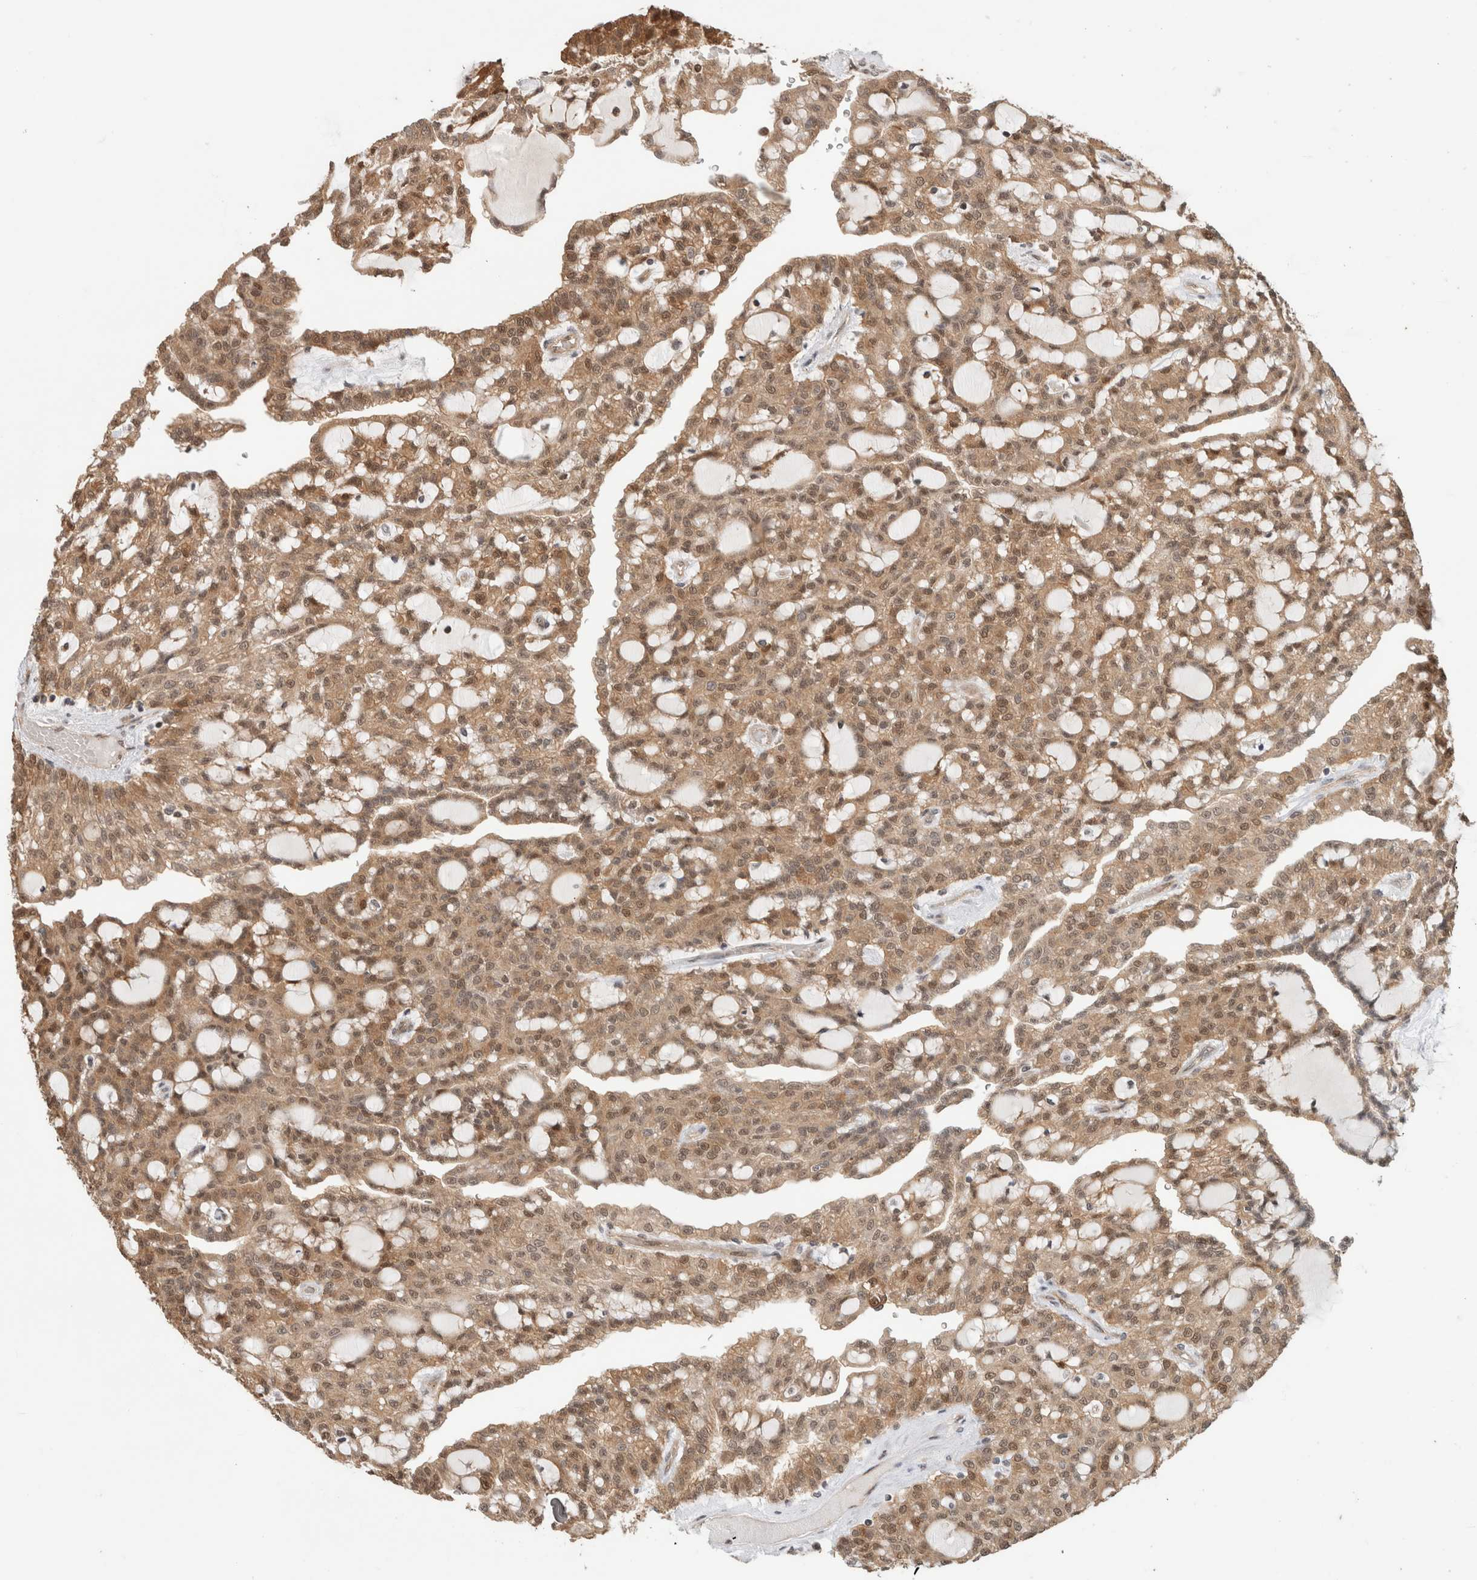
{"staining": {"intensity": "moderate", "quantity": ">75%", "location": "cytoplasmic/membranous"}, "tissue": "renal cancer", "cell_type": "Tumor cells", "image_type": "cancer", "snomed": [{"axis": "morphology", "description": "Adenocarcinoma, NOS"}, {"axis": "topography", "description": "Kidney"}], "caption": "This photomicrograph exhibits renal cancer (adenocarcinoma) stained with IHC to label a protein in brown. The cytoplasmic/membranous of tumor cells show moderate positivity for the protein. Nuclei are counter-stained blue.", "gene": "OTUD6B", "patient": {"sex": "male", "age": 63}}